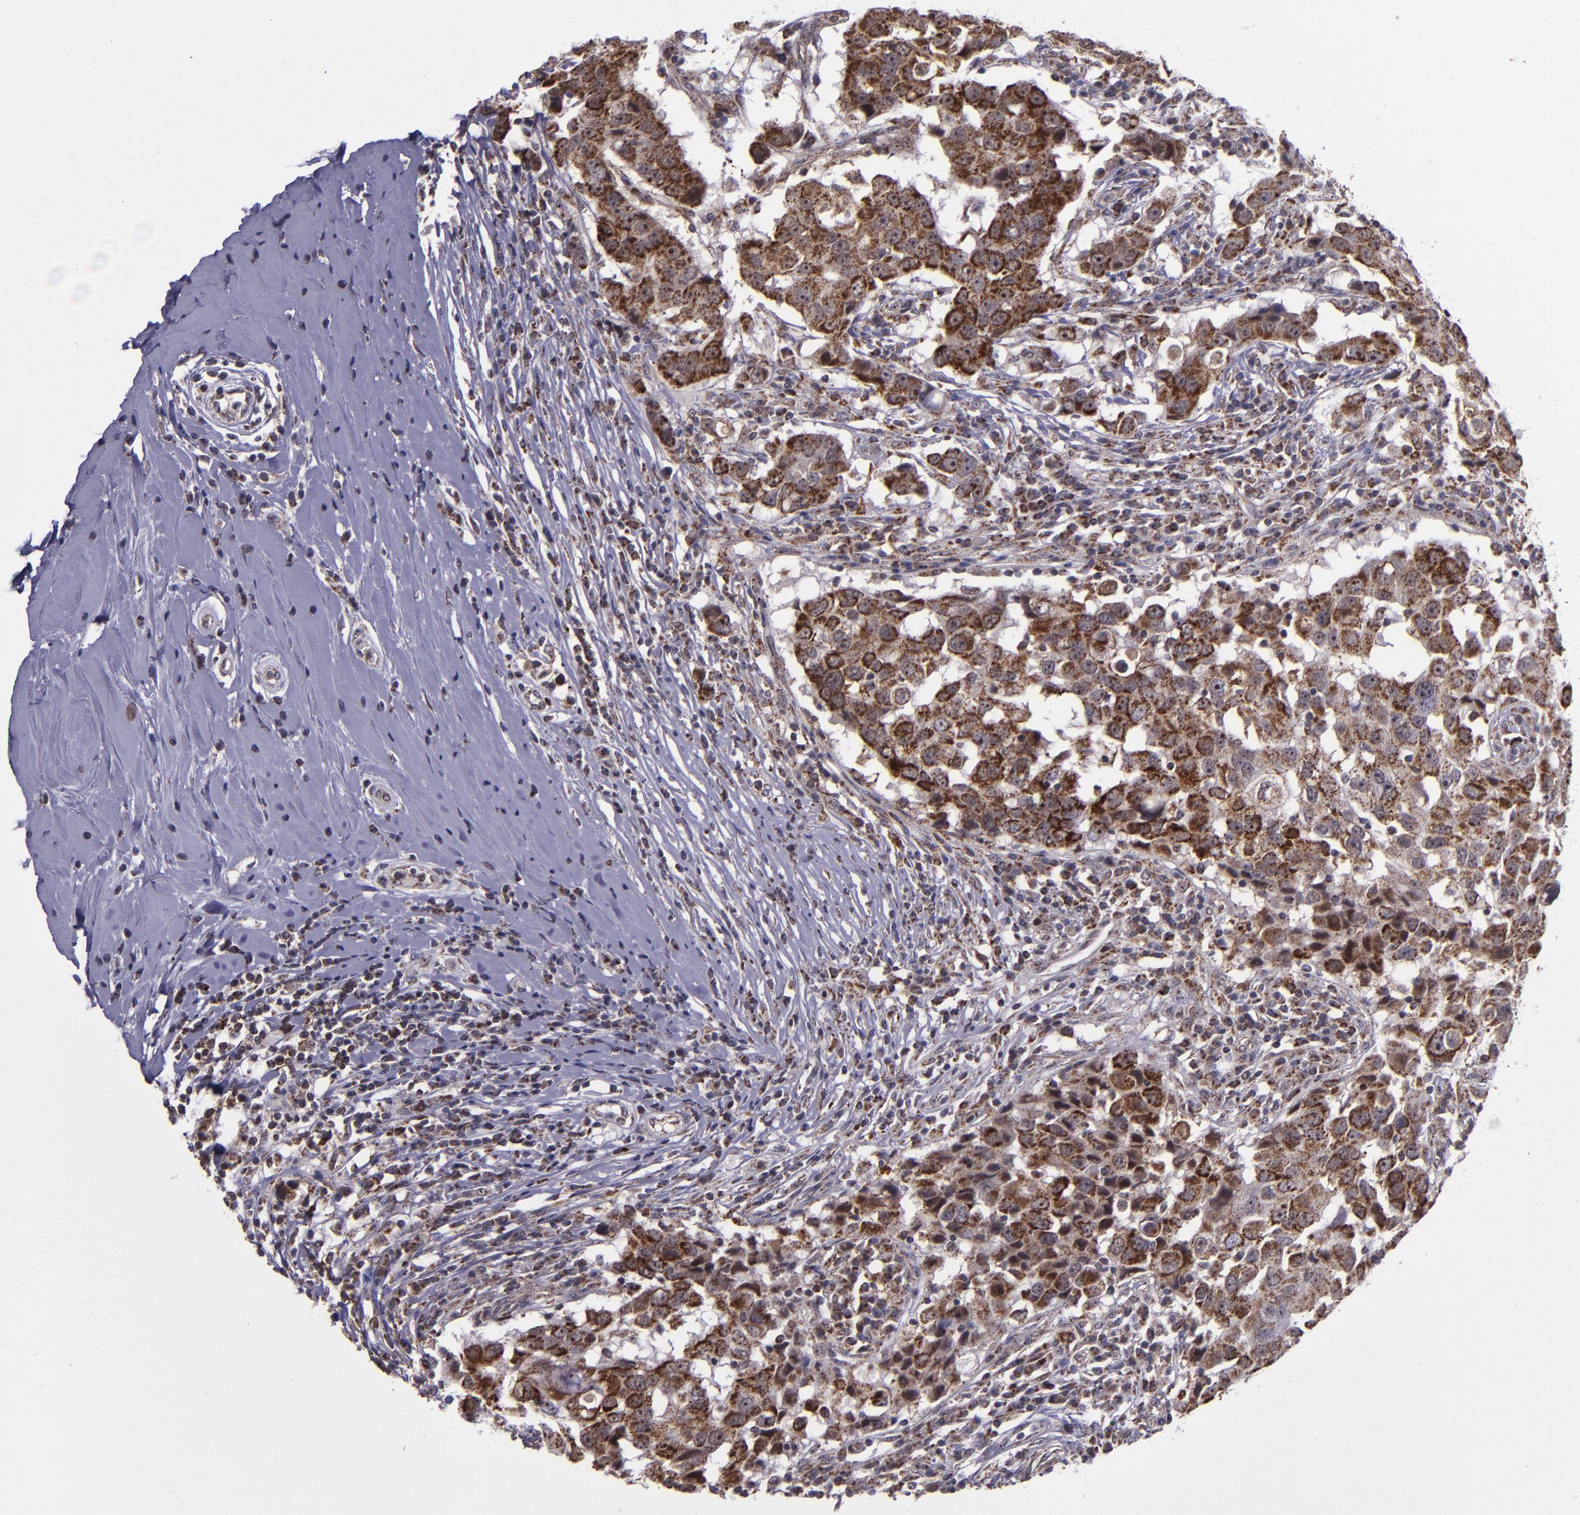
{"staining": {"intensity": "moderate", "quantity": ">75%", "location": "cytoplasmic/membranous,nuclear"}, "tissue": "breast cancer", "cell_type": "Tumor cells", "image_type": "cancer", "snomed": [{"axis": "morphology", "description": "Duct carcinoma"}, {"axis": "topography", "description": "Breast"}], "caption": "Protein expression by immunohistochemistry (IHC) exhibits moderate cytoplasmic/membranous and nuclear staining in approximately >75% of tumor cells in breast intraductal carcinoma.", "gene": "LONP1", "patient": {"sex": "female", "age": 27}}